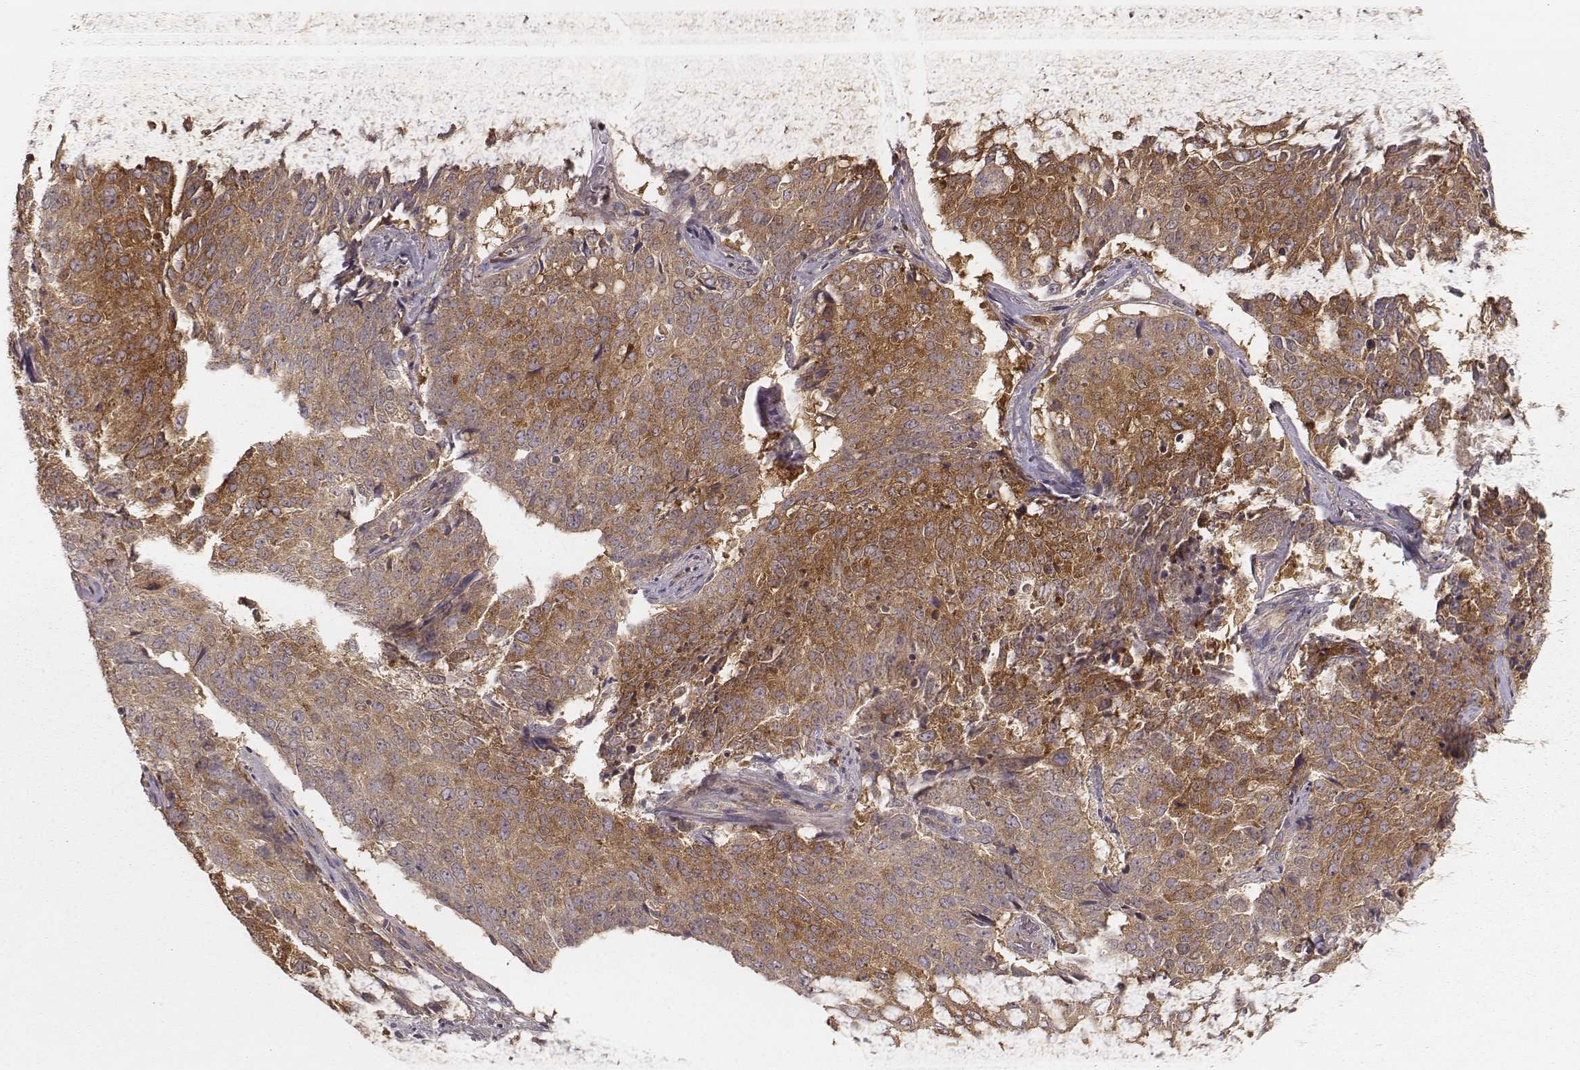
{"staining": {"intensity": "moderate", "quantity": ">75%", "location": "cytoplasmic/membranous"}, "tissue": "lung cancer", "cell_type": "Tumor cells", "image_type": "cancer", "snomed": [{"axis": "morphology", "description": "Normal tissue, NOS"}, {"axis": "morphology", "description": "Squamous cell carcinoma, NOS"}, {"axis": "topography", "description": "Bronchus"}, {"axis": "topography", "description": "Lung"}], "caption": "Tumor cells reveal moderate cytoplasmic/membranous staining in about >75% of cells in squamous cell carcinoma (lung).", "gene": "CARS1", "patient": {"sex": "male", "age": 64}}